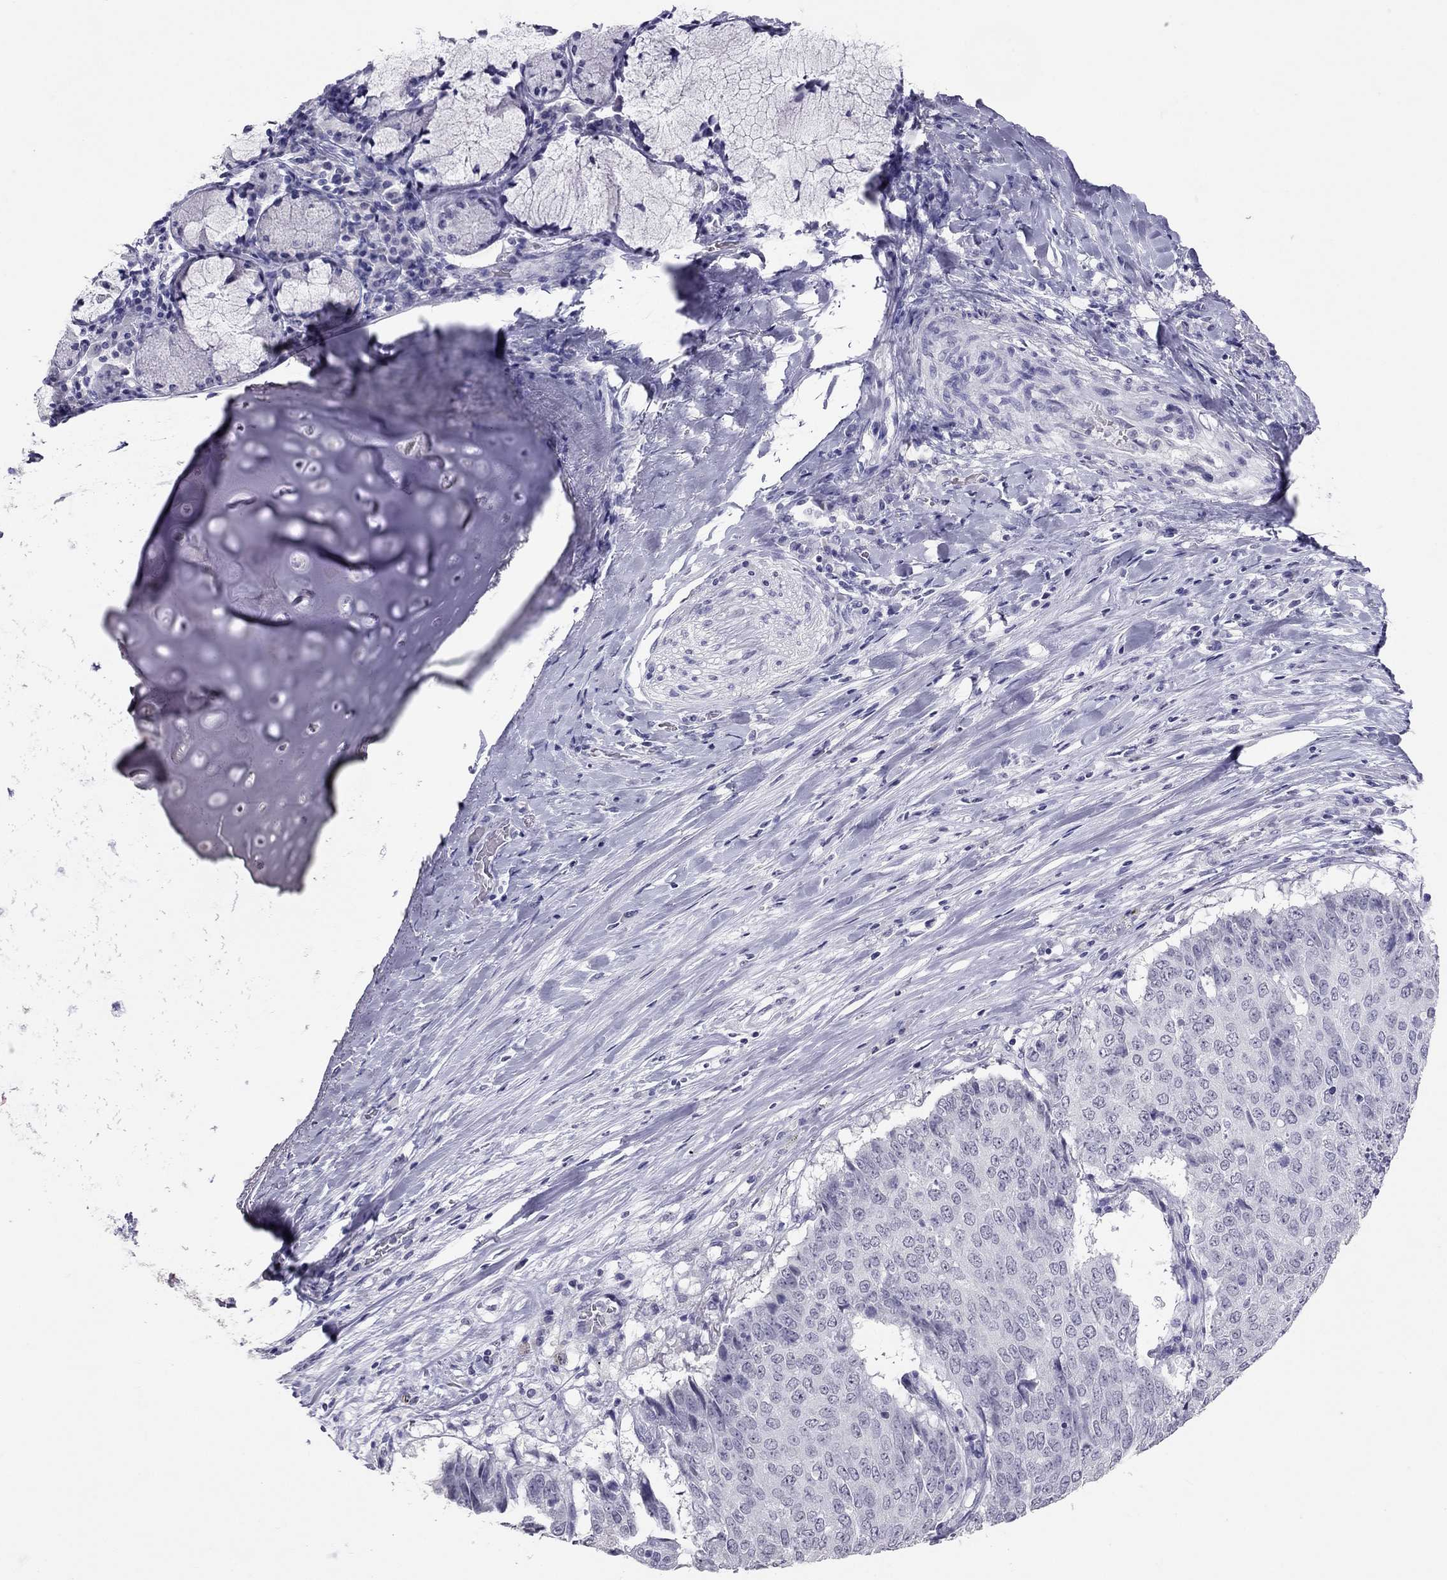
{"staining": {"intensity": "negative", "quantity": "none", "location": "none"}, "tissue": "lung cancer", "cell_type": "Tumor cells", "image_type": "cancer", "snomed": [{"axis": "morphology", "description": "Normal tissue, NOS"}, {"axis": "morphology", "description": "Squamous cell carcinoma, NOS"}, {"axis": "topography", "description": "Bronchus"}, {"axis": "topography", "description": "Lung"}], "caption": "A photomicrograph of human squamous cell carcinoma (lung) is negative for staining in tumor cells.", "gene": "PSMB11", "patient": {"sex": "male", "age": 64}}